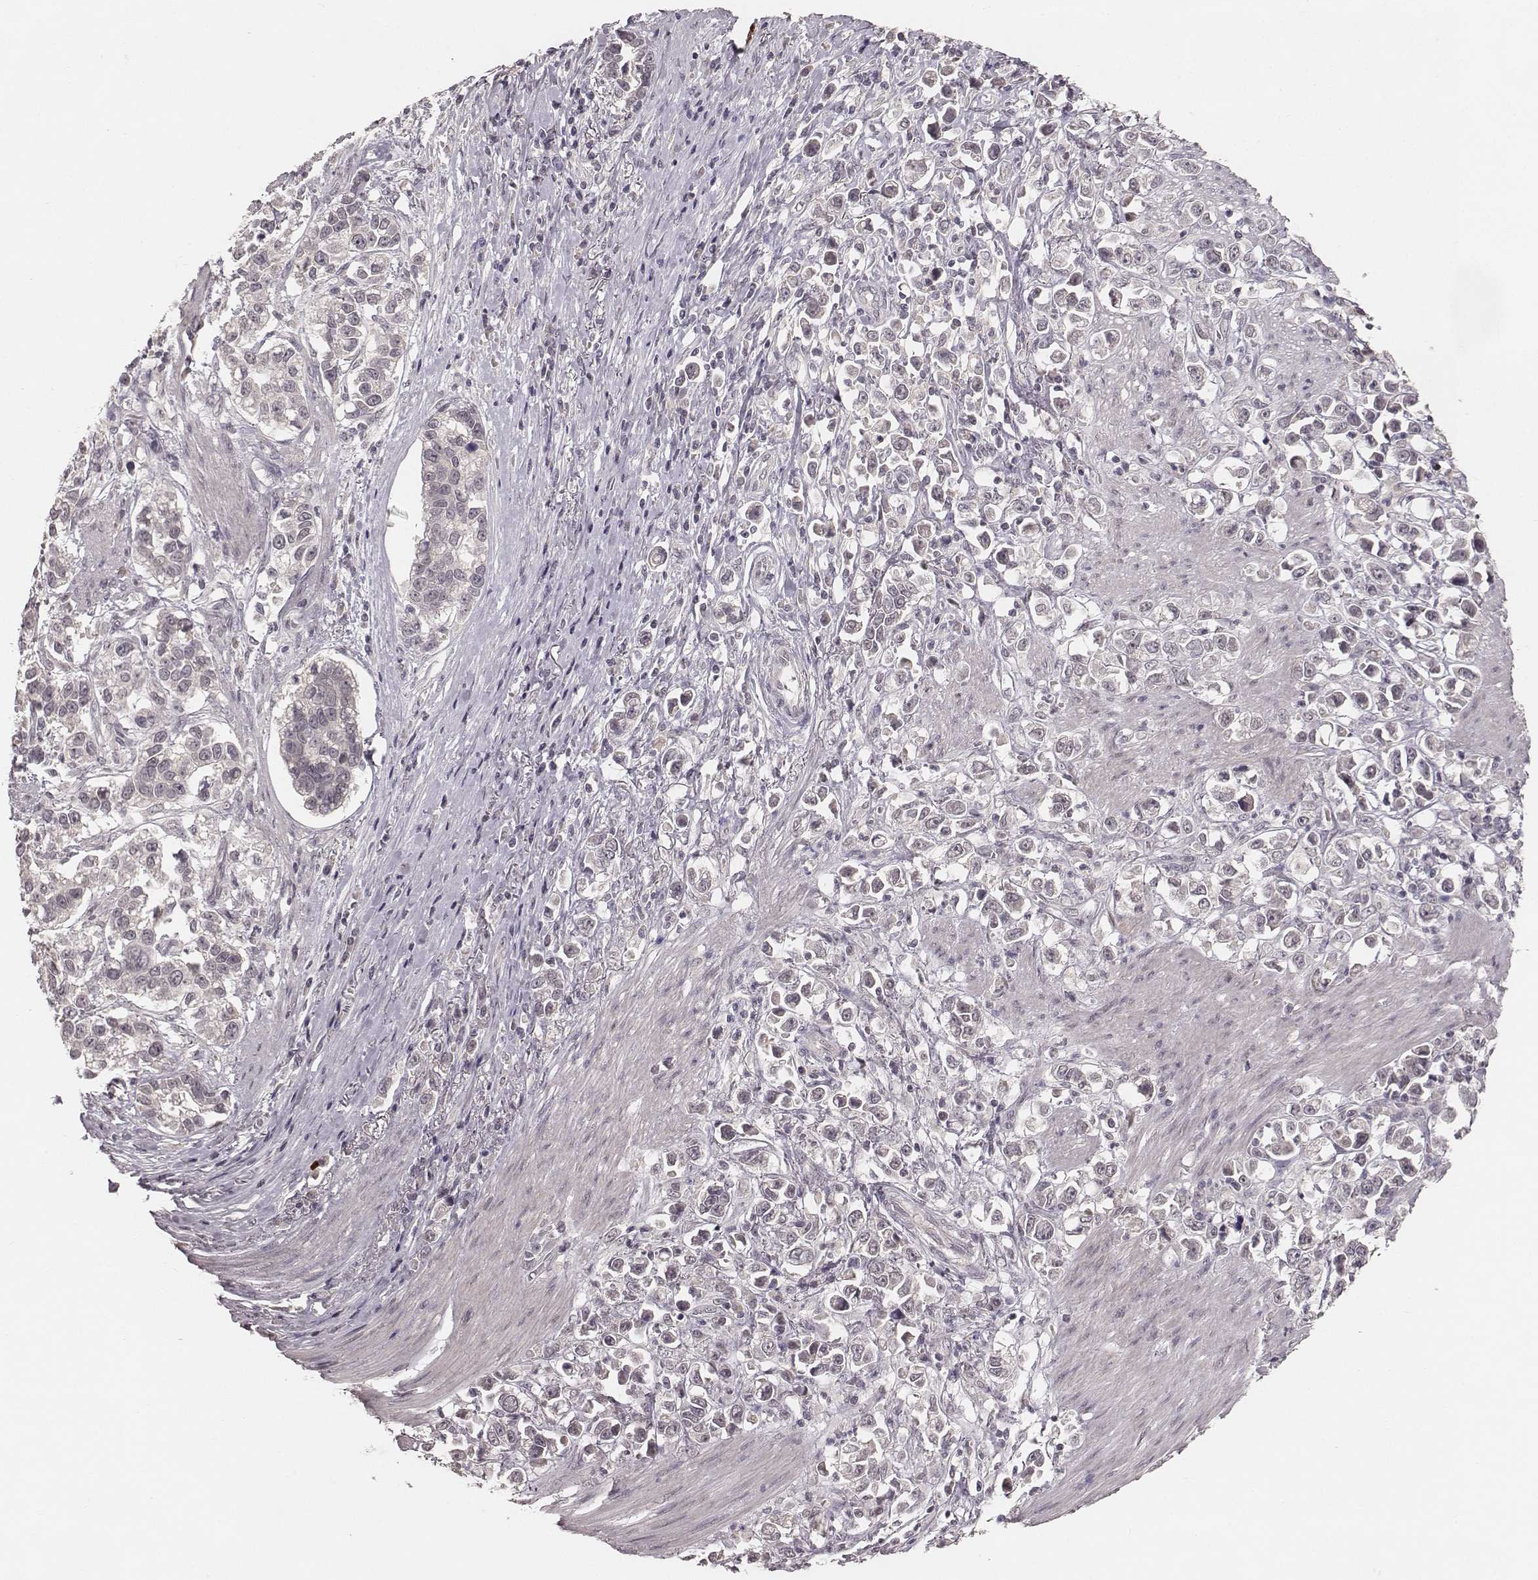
{"staining": {"intensity": "negative", "quantity": "none", "location": "none"}, "tissue": "stomach cancer", "cell_type": "Tumor cells", "image_type": "cancer", "snomed": [{"axis": "morphology", "description": "Adenocarcinoma, NOS"}, {"axis": "topography", "description": "Stomach"}], "caption": "IHC histopathology image of adenocarcinoma (stomach) stained for a protein (brown), which exhibits no positivity in tumor cells.", "gene": "LY6K", "patient": {"sex": "male", "age": 93}}